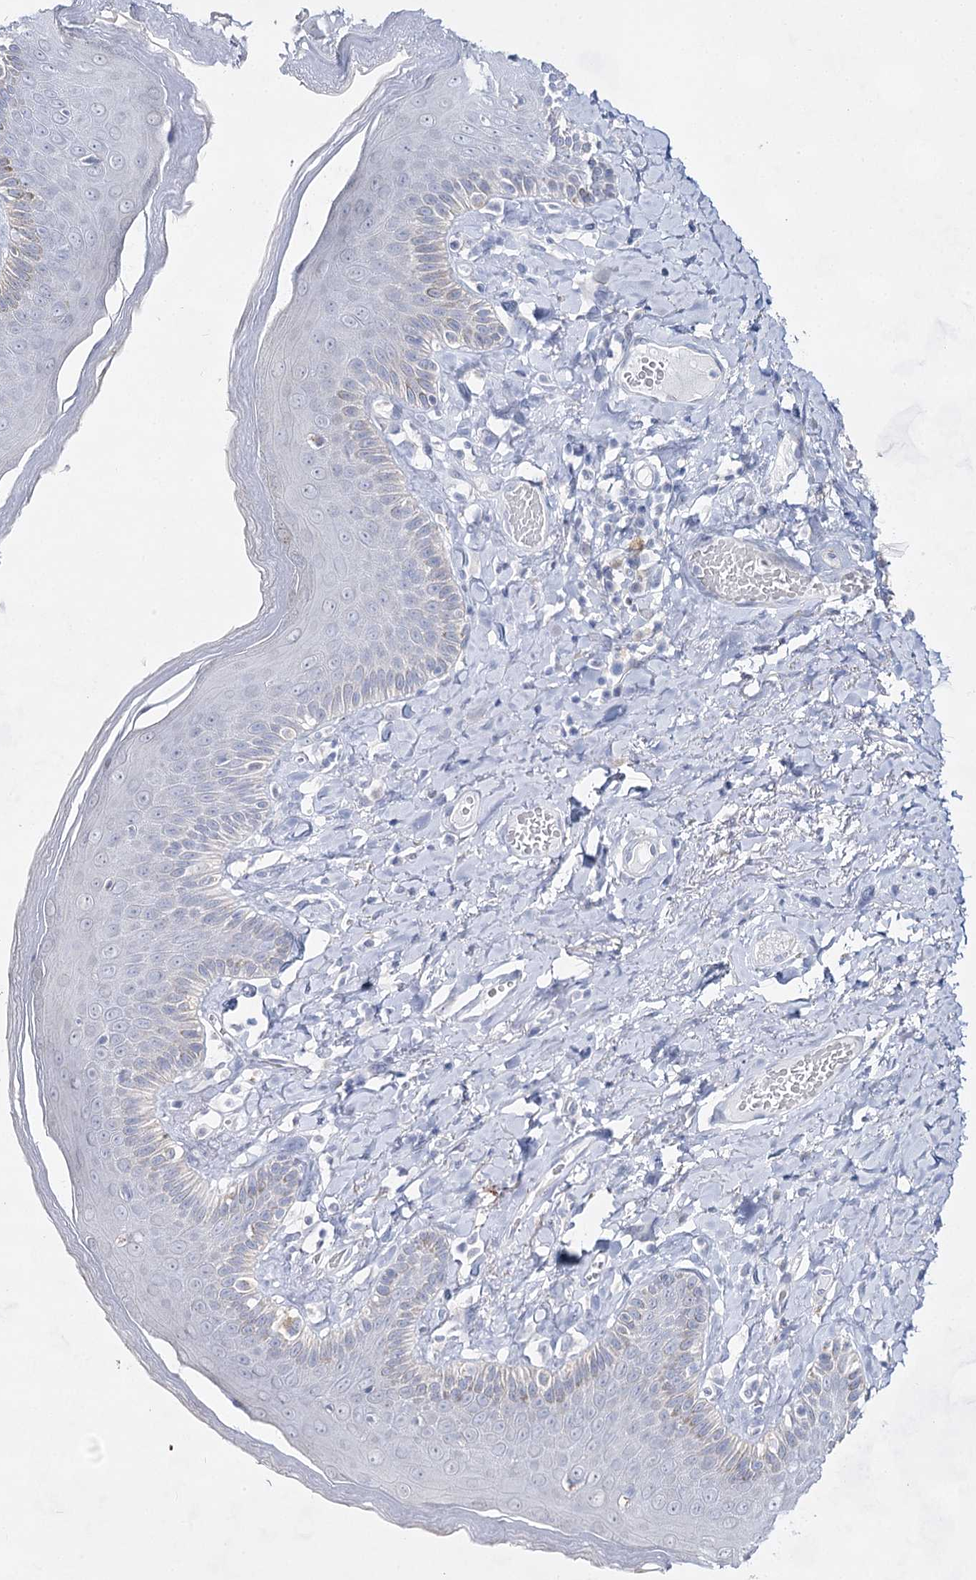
{"staining": {"intensity": "moderate", "quantity": "<25%", "location": "cytoplasmic/membranous"}, "tissue": "skin", "cell_type": "Epidermal cells", "image_type": "normal", "snomed": [{"axis": "morphology", "description": "Normal tissue, NOS"}, {"axis": "topography", "description": "Anal"}], "caption": "Immunohistochemical staining of normal skin shows moderate cytoplasmic/membranous protein staining in approximately <25% of epidermal cells. (IHC, brightfield microscopy, high magnification).", "gene": "BPHL", "patient": {"sex": "male", "age": 69}}